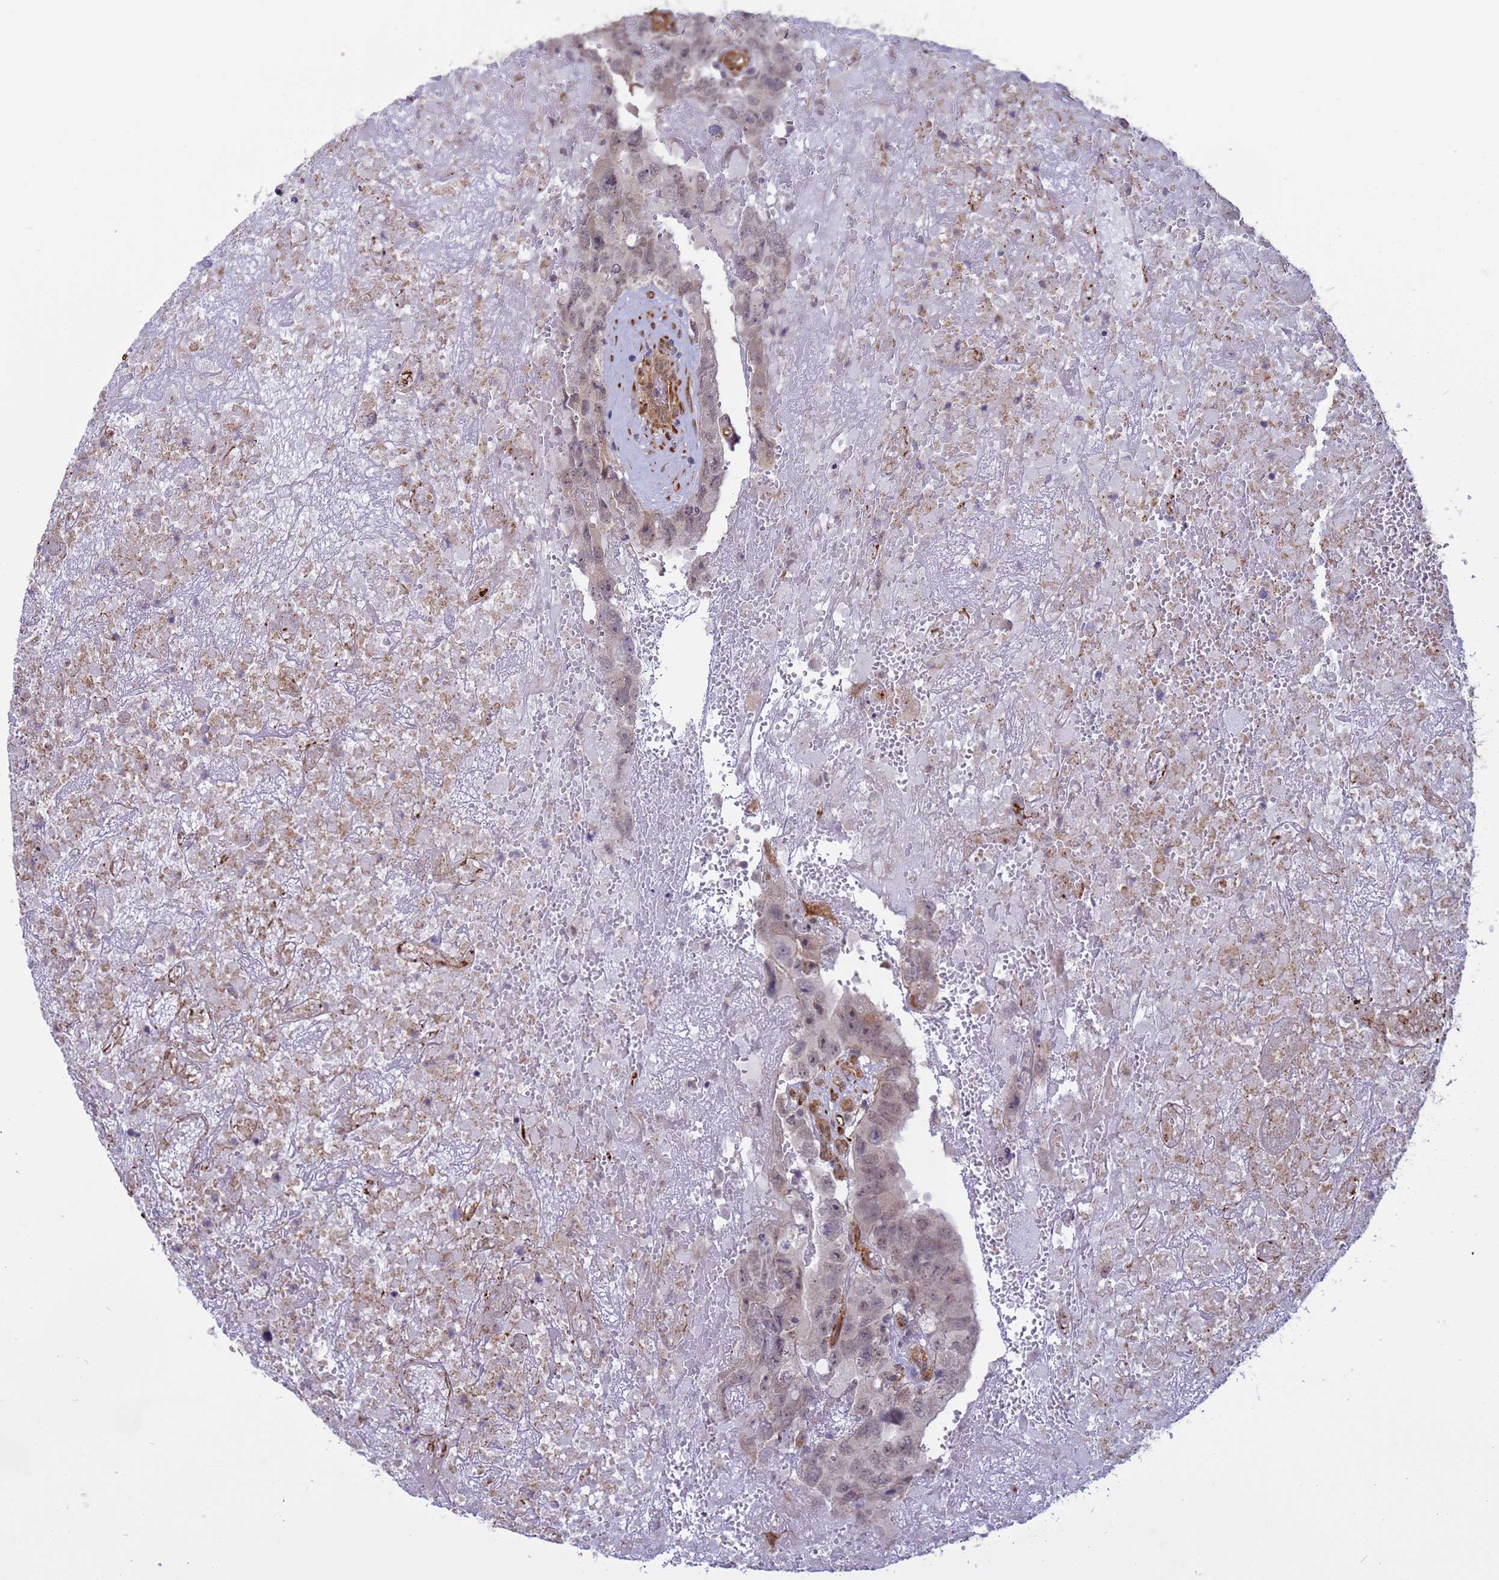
{"staining": {"intensity": "weak", "quantity": "25%-75%", "location": "nuclear"}, "tissue": "testis cancer", "cell_type": "Tumor cells", "image_type": "cancer", "snomed": [{"axis": "morphology", "description": "Carcinoma, Embryonal, NOS"}, {"axis": "topography", "description": "Testis"}], "caption": "Immunohistochemistry (DAB (3,3'-diaminobenzidine)) staining of testis embryonal carcinoma displays weak nuclear protein positivity in approximately 25%-75% of tumor cells.", "gene": "ITGB4", "patient": {"sex": "male", "age": 45}}